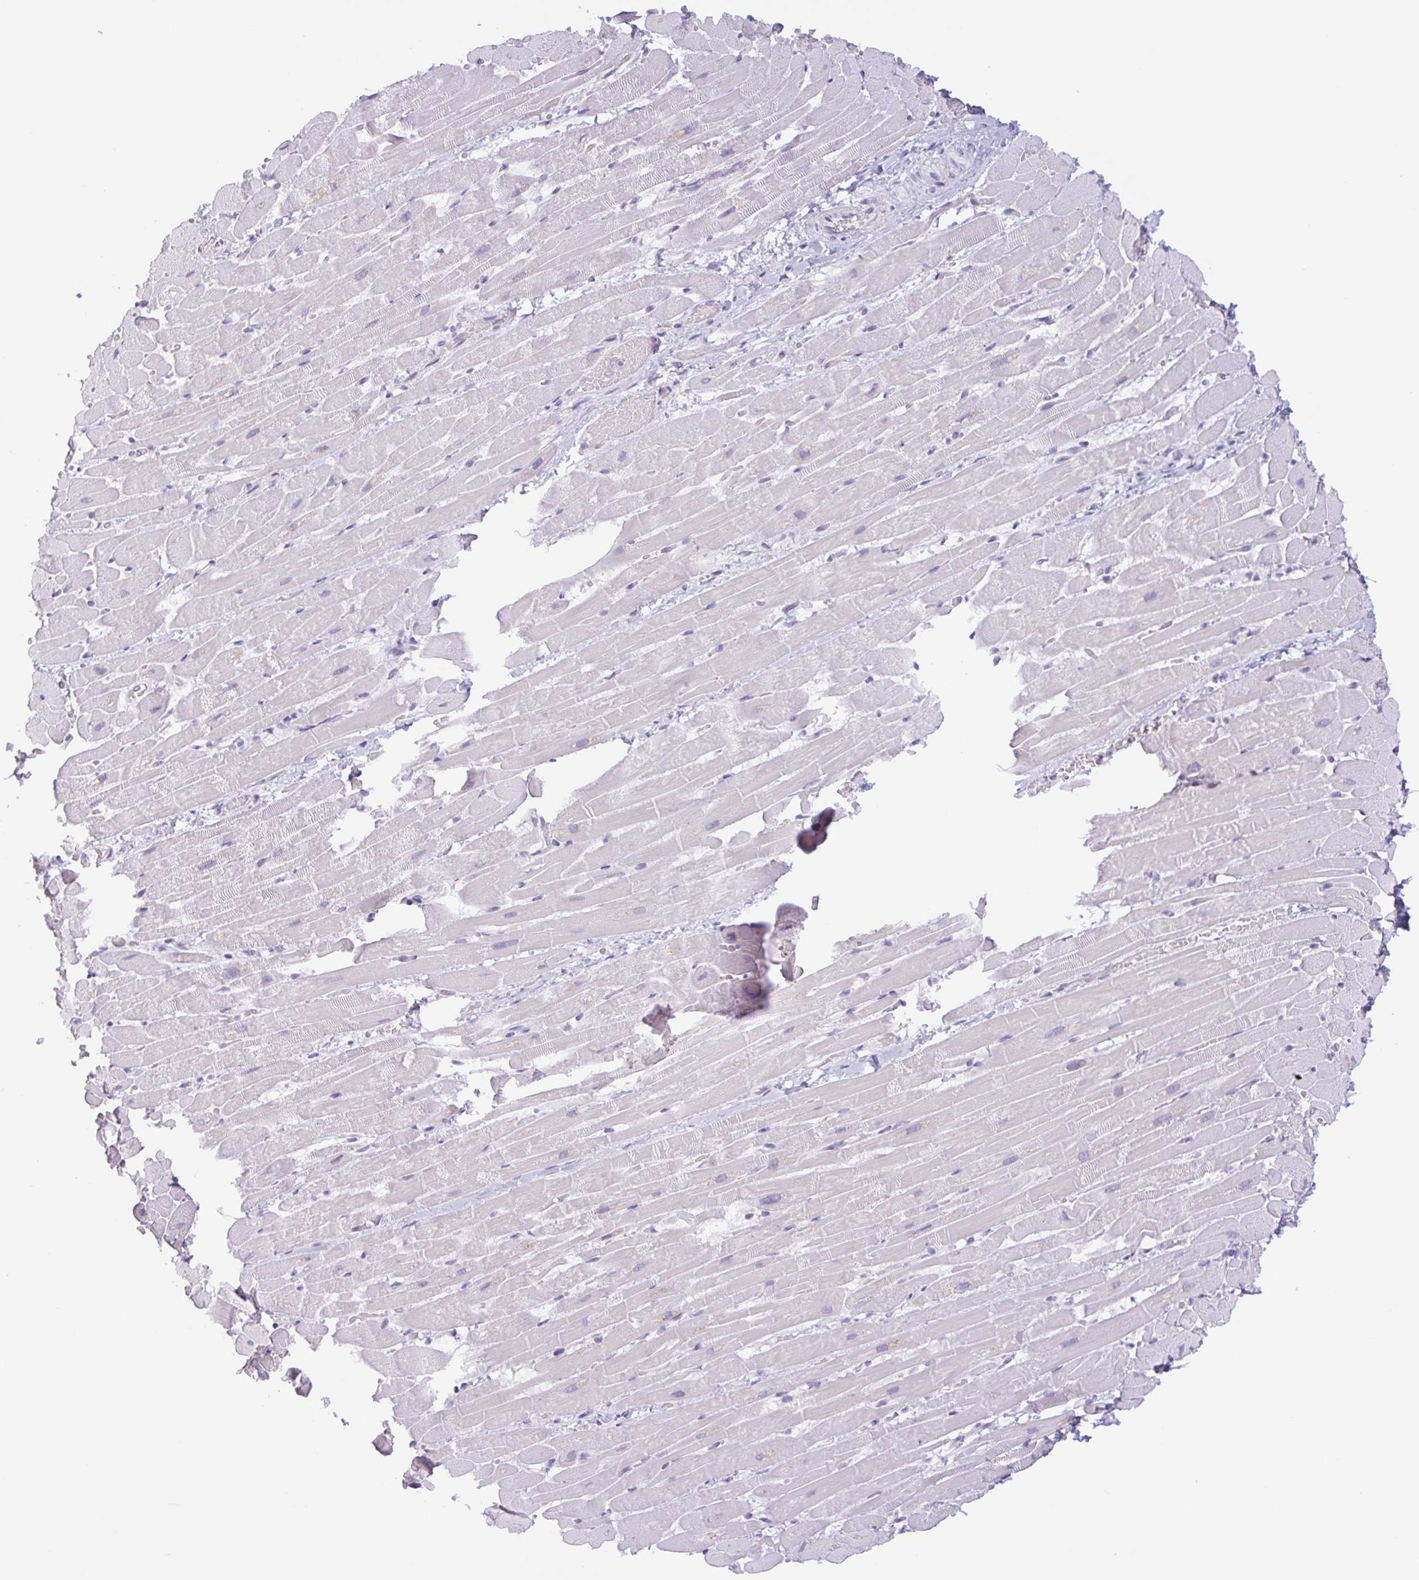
{"staining": {"intensity": "negative", "quantity": "none", "location": "none"}, "tissue": "heart muscle", "cell_type": "Cardiomyocytes", "image_type": "normal", "snomed": [{"axis": "morphology", "description": "Normal tissue, NOS"}, {"axis": "topography", "description": "Heart"}], "caption": "An image of heart muscle stained for a protein reveals no brown staining in cardiomyocytes. (DAB IHC with hematoxylin counter stain).", "gene": "CTSE", "patient": {"sex": "male", "age": 37}}